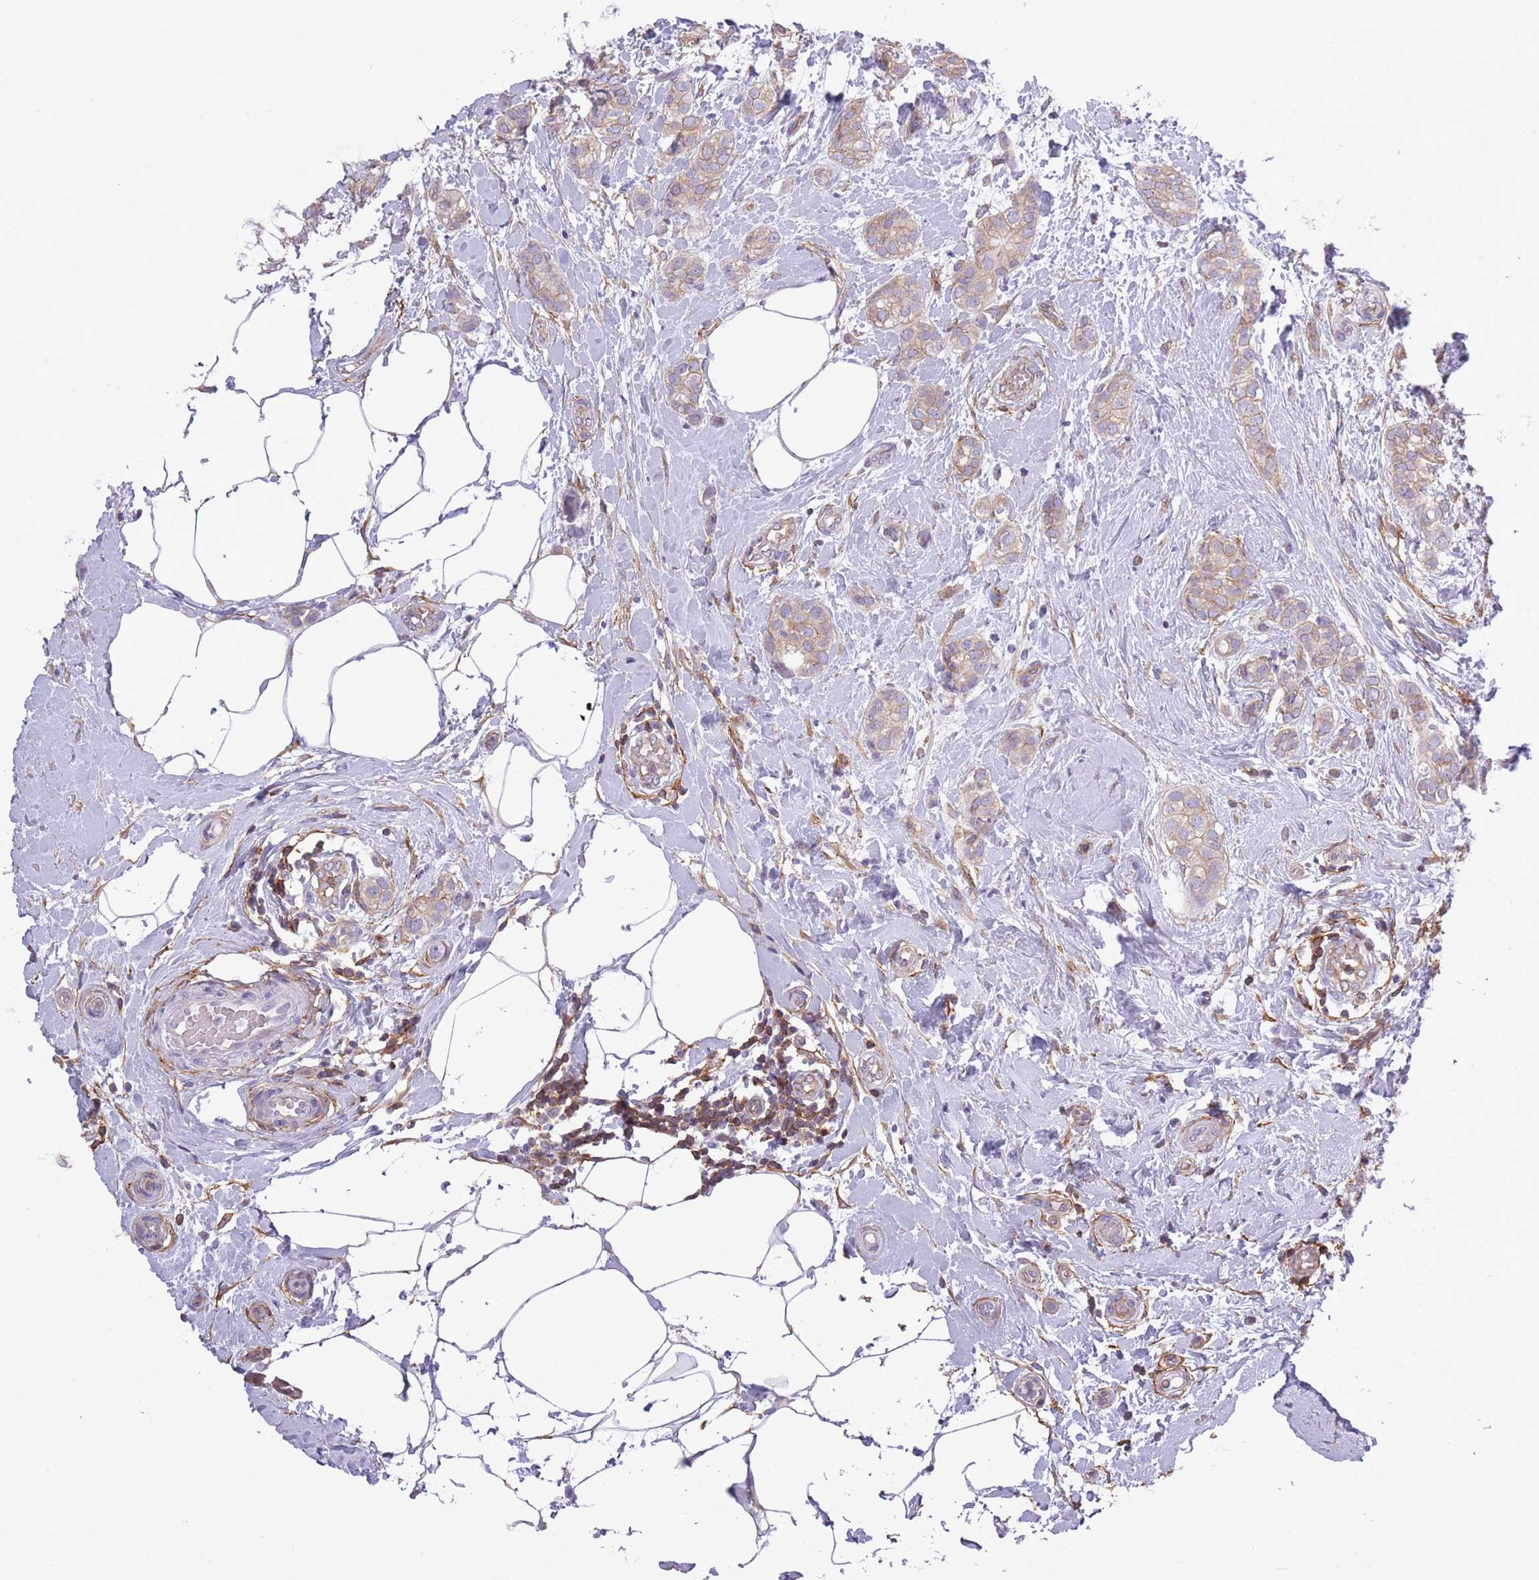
{"staining": {"intensity": "negative", "quantity": "none", "location": "none"}, "tissue": "breast cancer", "cell_type": "Tumor cells", "image_type": "cancer", "snomed": [{"axis": "morphology", "description": "Duct carcinoma"}, {"axis": "topography", "description": "Breast"}], "caption": "Invasive ductal carcinoma (breast) stained for a protein using immunohistochemistry displays no positivity tumor cells.", "gene": "ADD1", "patient": {"sex": "female", "age": 73}}